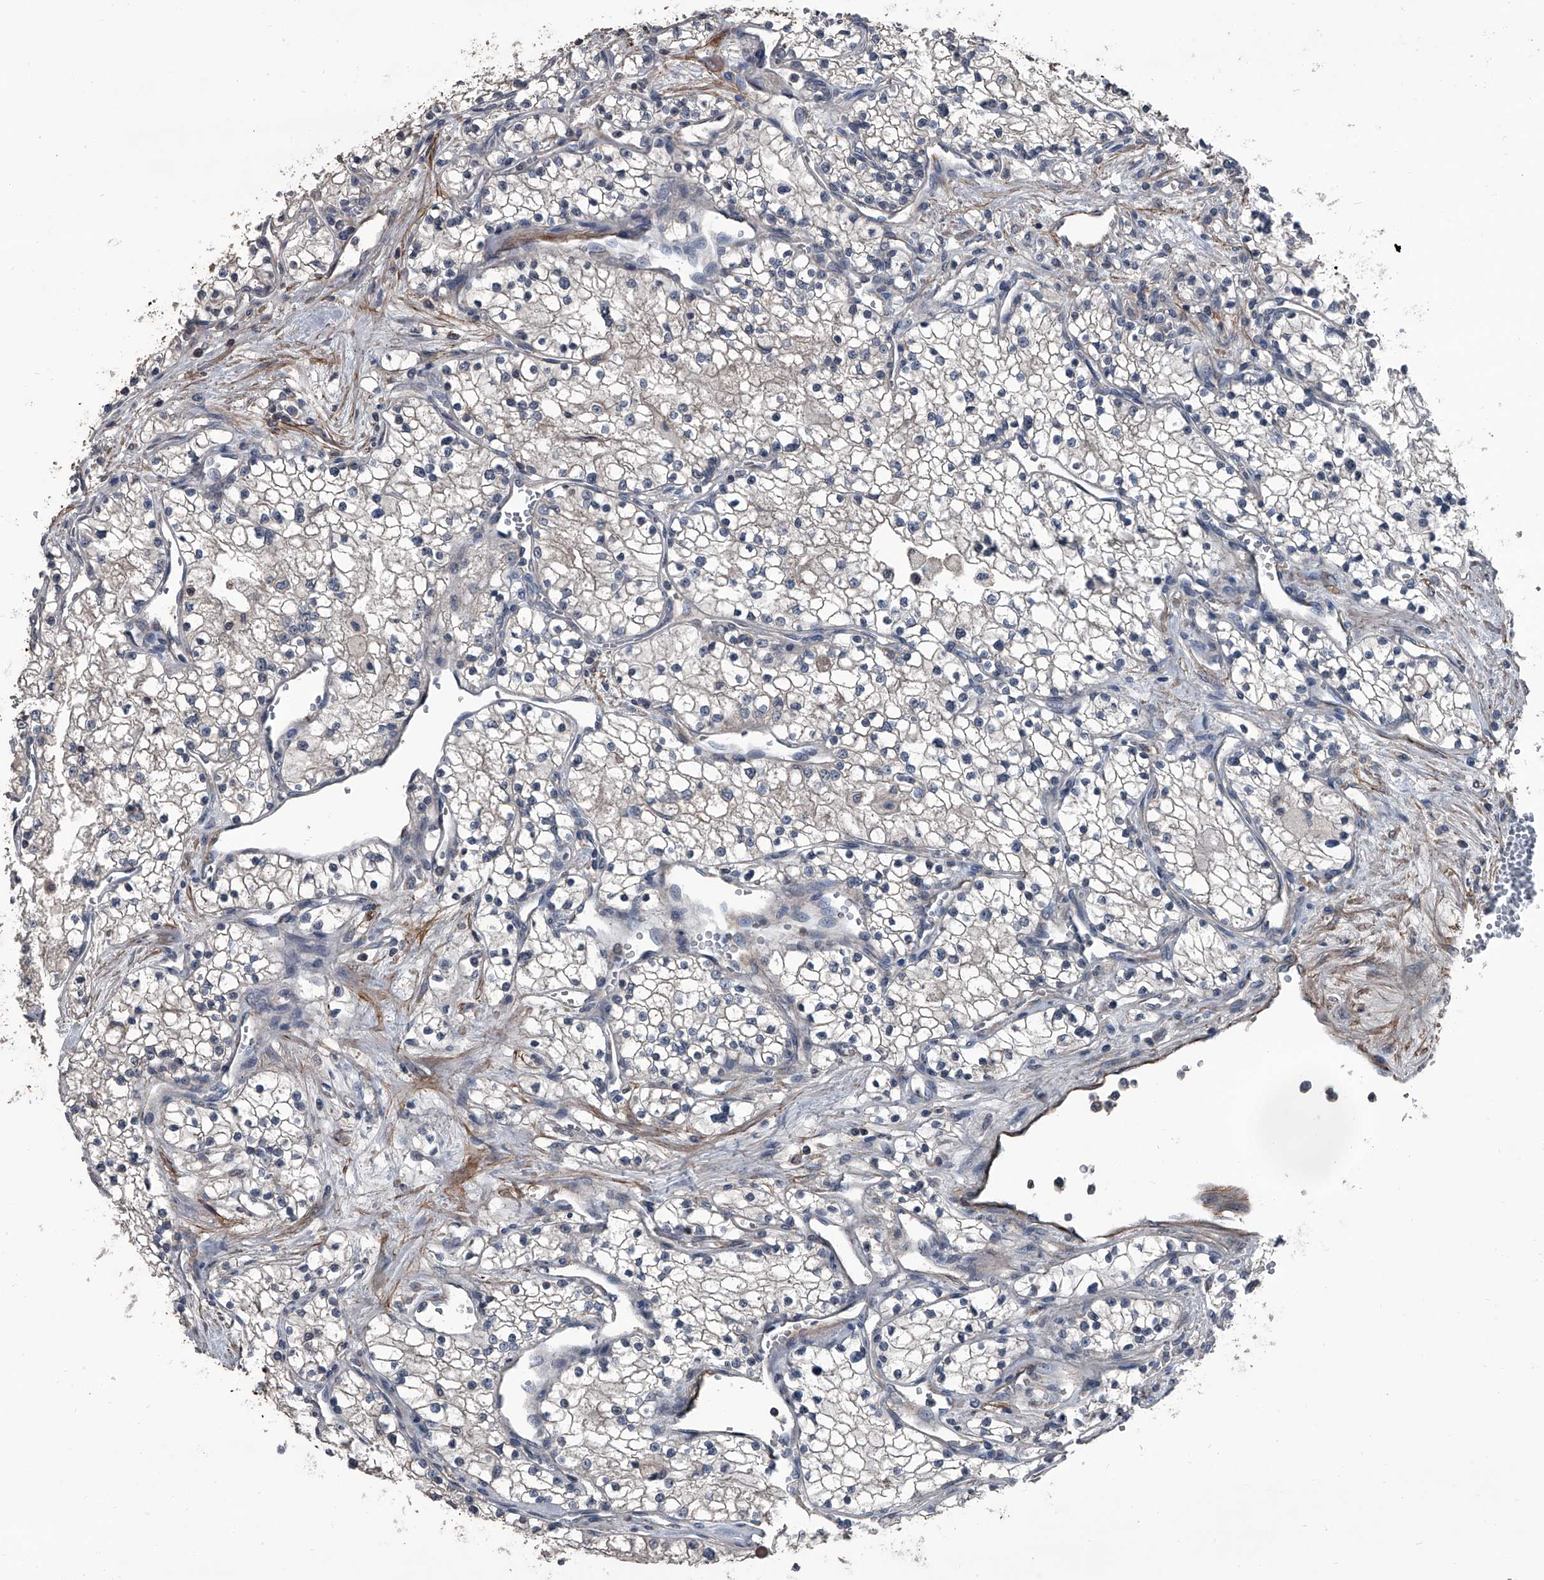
{"staining": {"intensity": "negative", "quantity": "none", "location": "none"}, "tissue": "renal cancer", "cell_type": "Tumor cells", "image_type": "cancer", "snomed": [{"axis": "morphology", "description": "Normal tissue, NOS"}, {"axis": "morphology", "description": "Adenocarcinoma, NOS"}, {"axis": "topography", "description": "Kidney"}], "caption": "Renal cancer was stained to show a protein in brown. There is no significant expression in tumor cells. (DAB immunohistochemistry visualized using brightfield microscopy, high magnification).", "gene": "OARD1", "patient": {"sex": "male", "age": 68}}